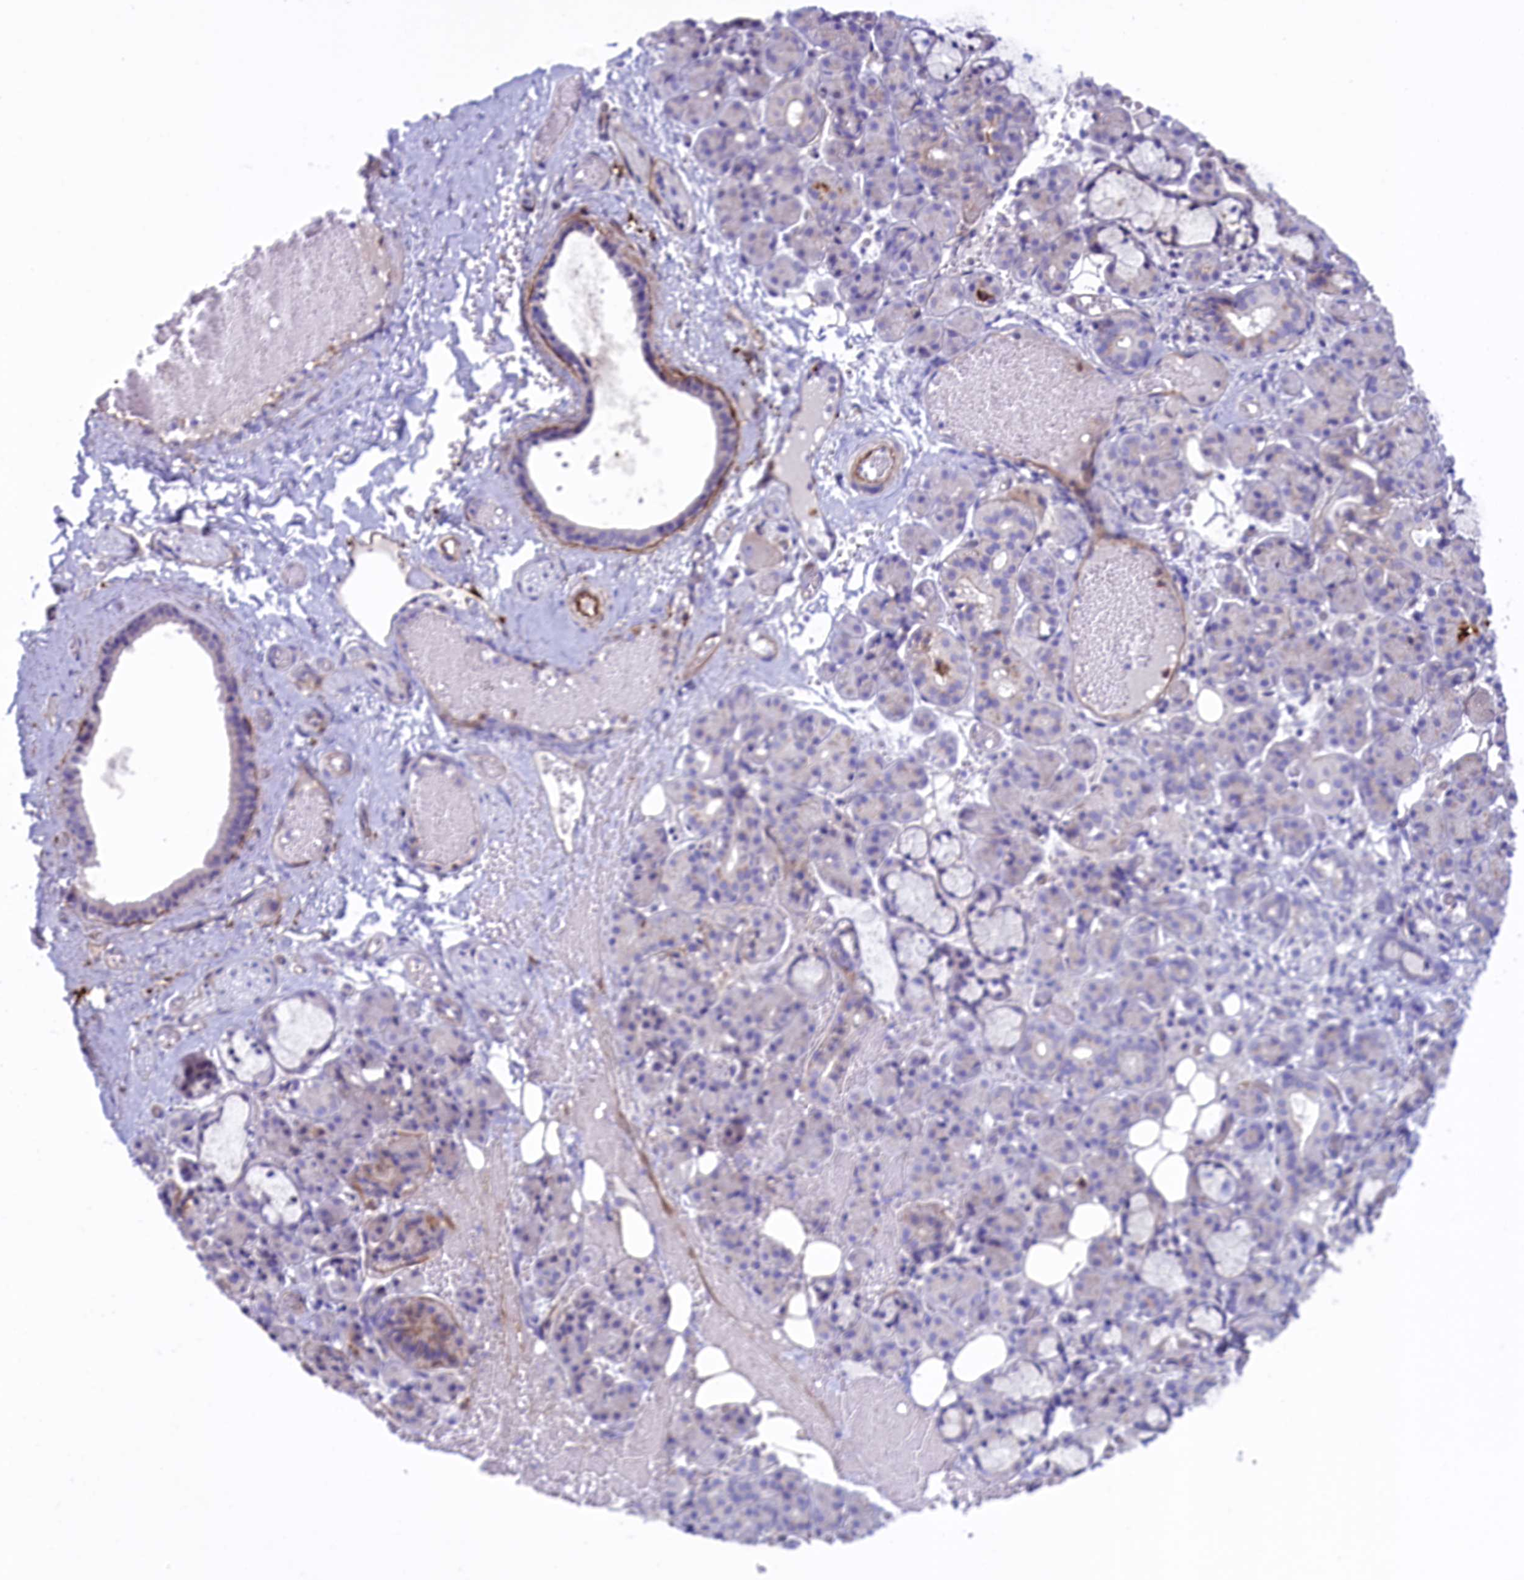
{"staining": {"intensity": "negative", "quantity": "none", "location": "none"}, "tissue": "salivary gland", "cell_type": "Glandular cells", "image_type": "normal", "snomed": [{"axis": "morphology", "description": "Normal tissue, NOS"}, {"axis": "topography", "description": "Salivary gland"}], "caption": "Immunohistochemistry histopathology image of normal salivary gland stained for a protein (brown), which shows no staining in glandular cells.", "gene": "LOXL1", "patient": {"sex": "male", "age": 63}}